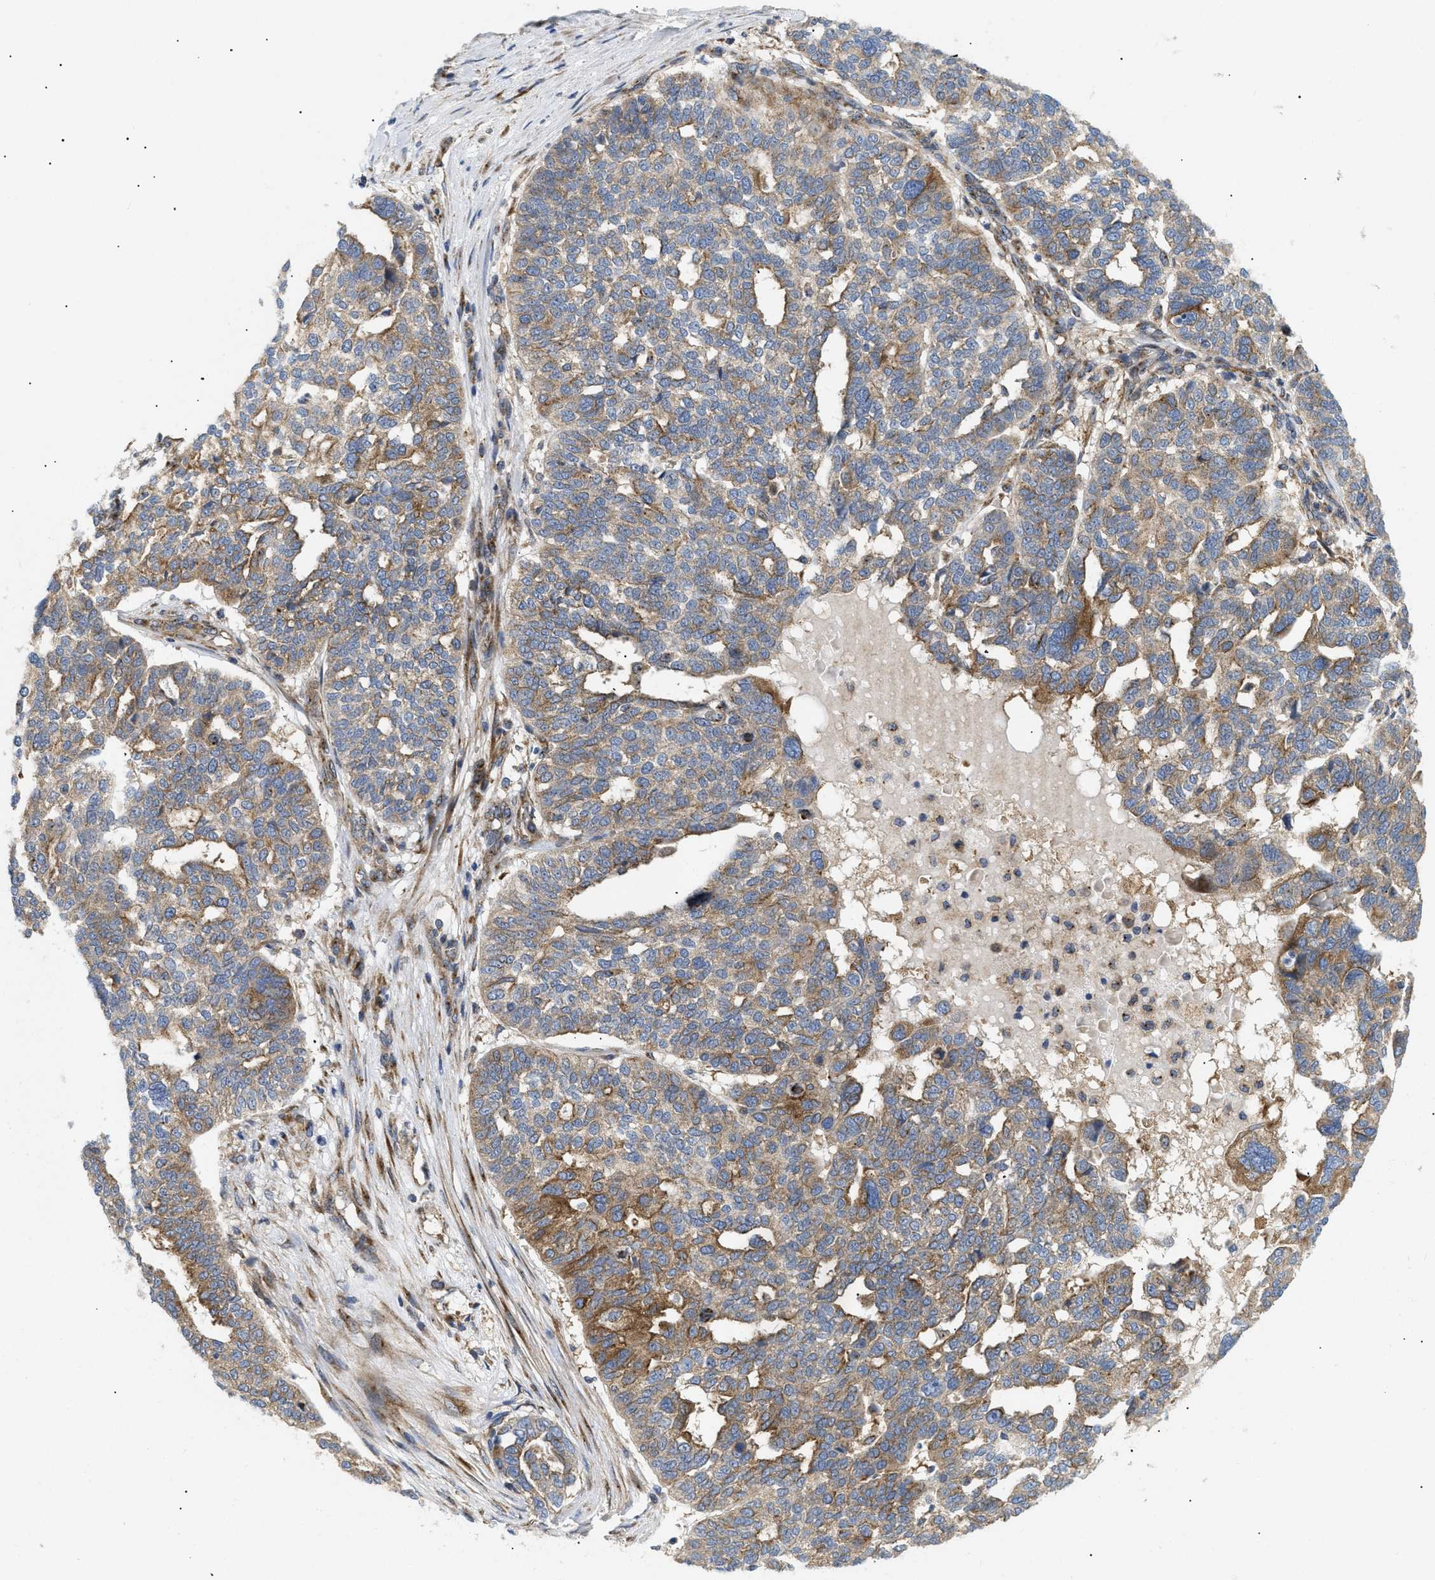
{"staining": {"intensity": "moderate", "quantity": ">75%", "location": "cytoplasmic/membranous"}, "tissue": "ovarian cancer", "cell_type": "Tumor cells", "image_type": "cancer", "snomed": [{"axis": "morphology", "description": "Cystadenocarcinoma, serous, NOS"}, {"axis": "topography", "description": "Ovary"}], "caption": "Brown immunohistochemical staining in human ovarian cancer displays moderate cytoplasmic/membranous staining in approximately >75% of tumor cells.", "gene": "DCTN4", "patient": {"sex": "female", "age": 59}}